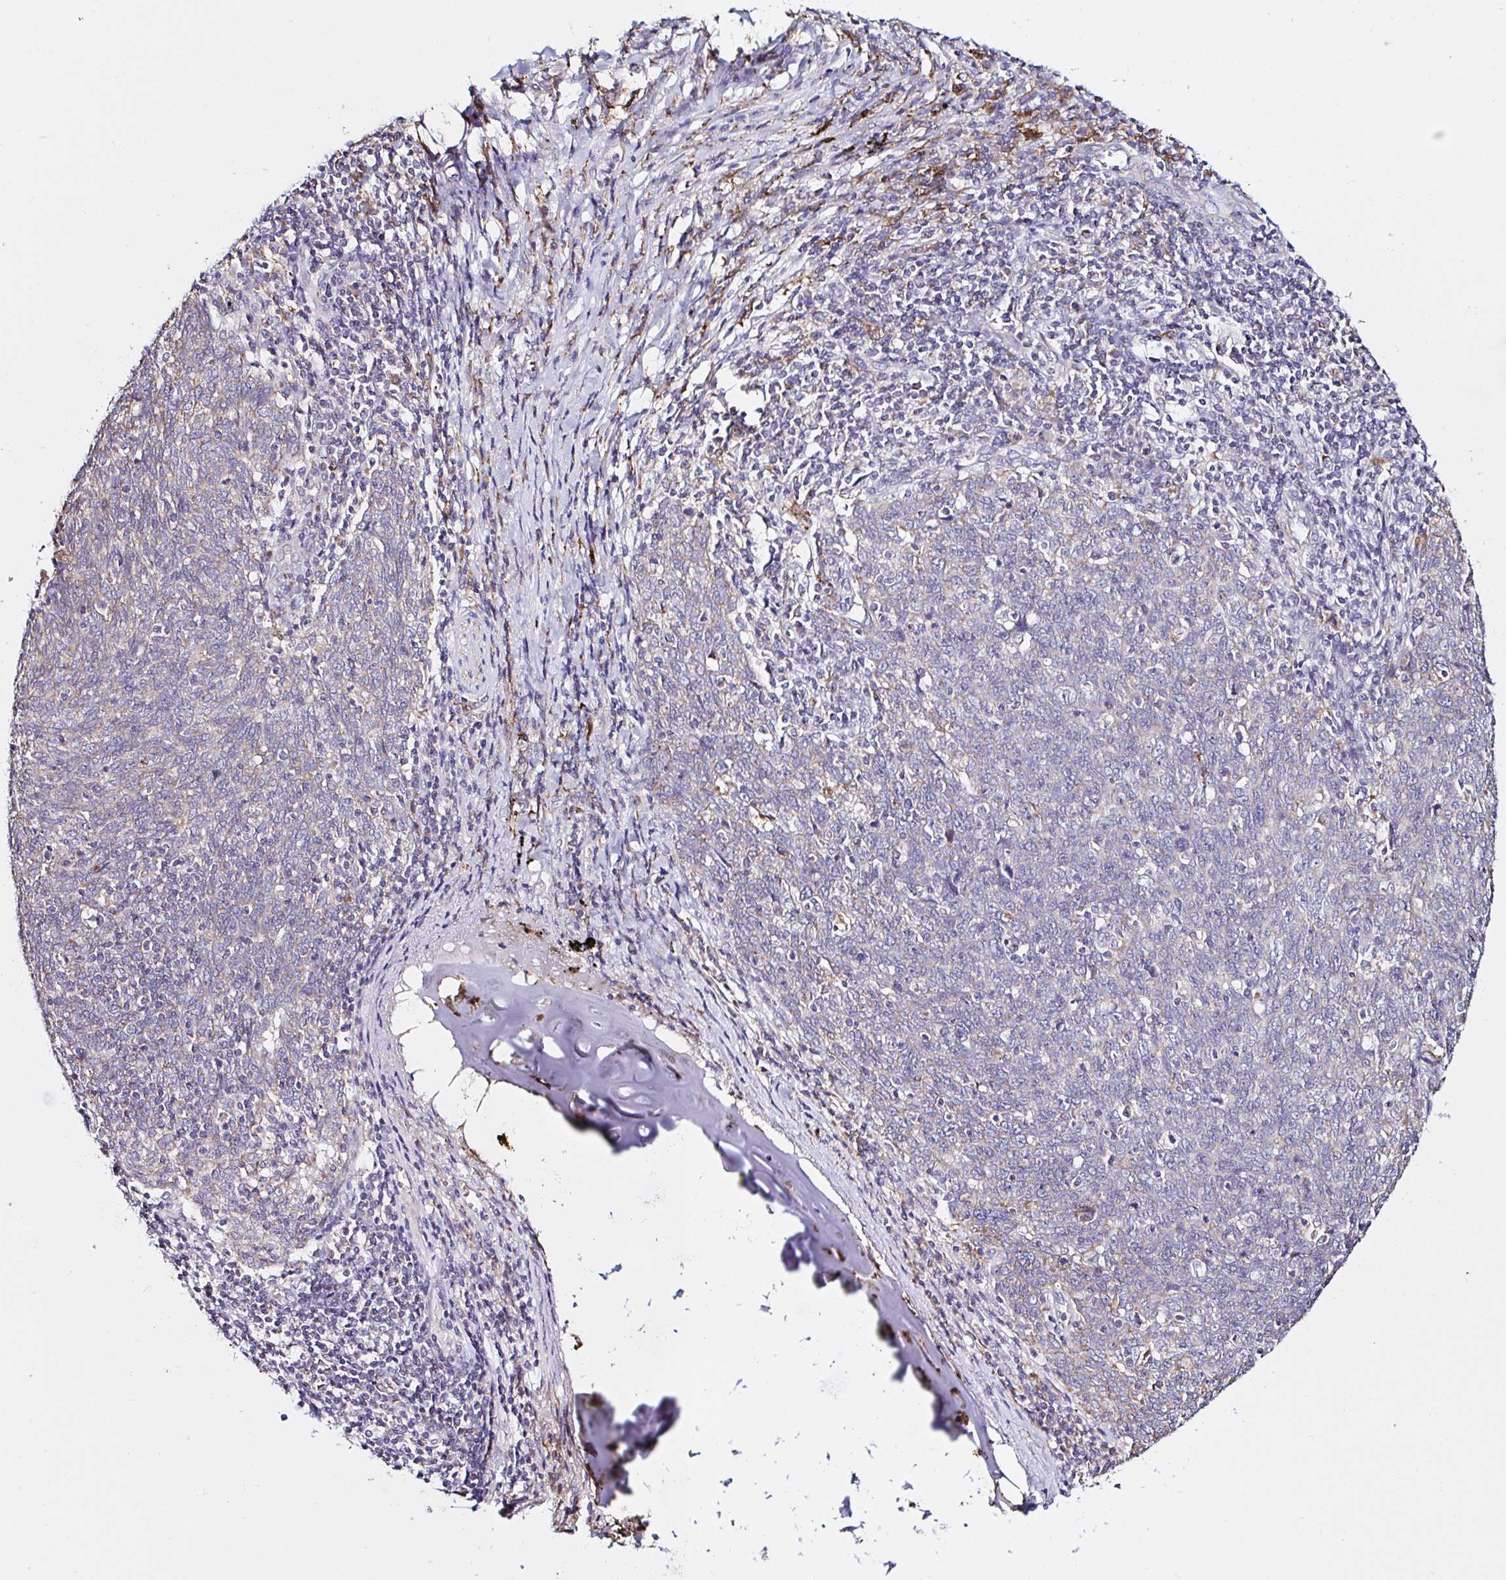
{"staining": {"intensity": "weak", "quantity": "<25%", "location": "cytoplasmic/membranous"}, "tissue": "lung cancer", "cell_type": "Tumor cells", "image_type": "cancer", "snomed": [{"axis": "morphology", "description": "Squamous cell carcinoma, NOS"}, {"axis": "topography", "description": "Lung"}], "caption": "Immunohistochemistry image of neoplastic tissue: human lung squamous cell carcinoma stained with DAB demonstrates no significant protein staining in tumor cells.", "gene": "MSR1", "patient": {"sex": "female", "age": 72}}